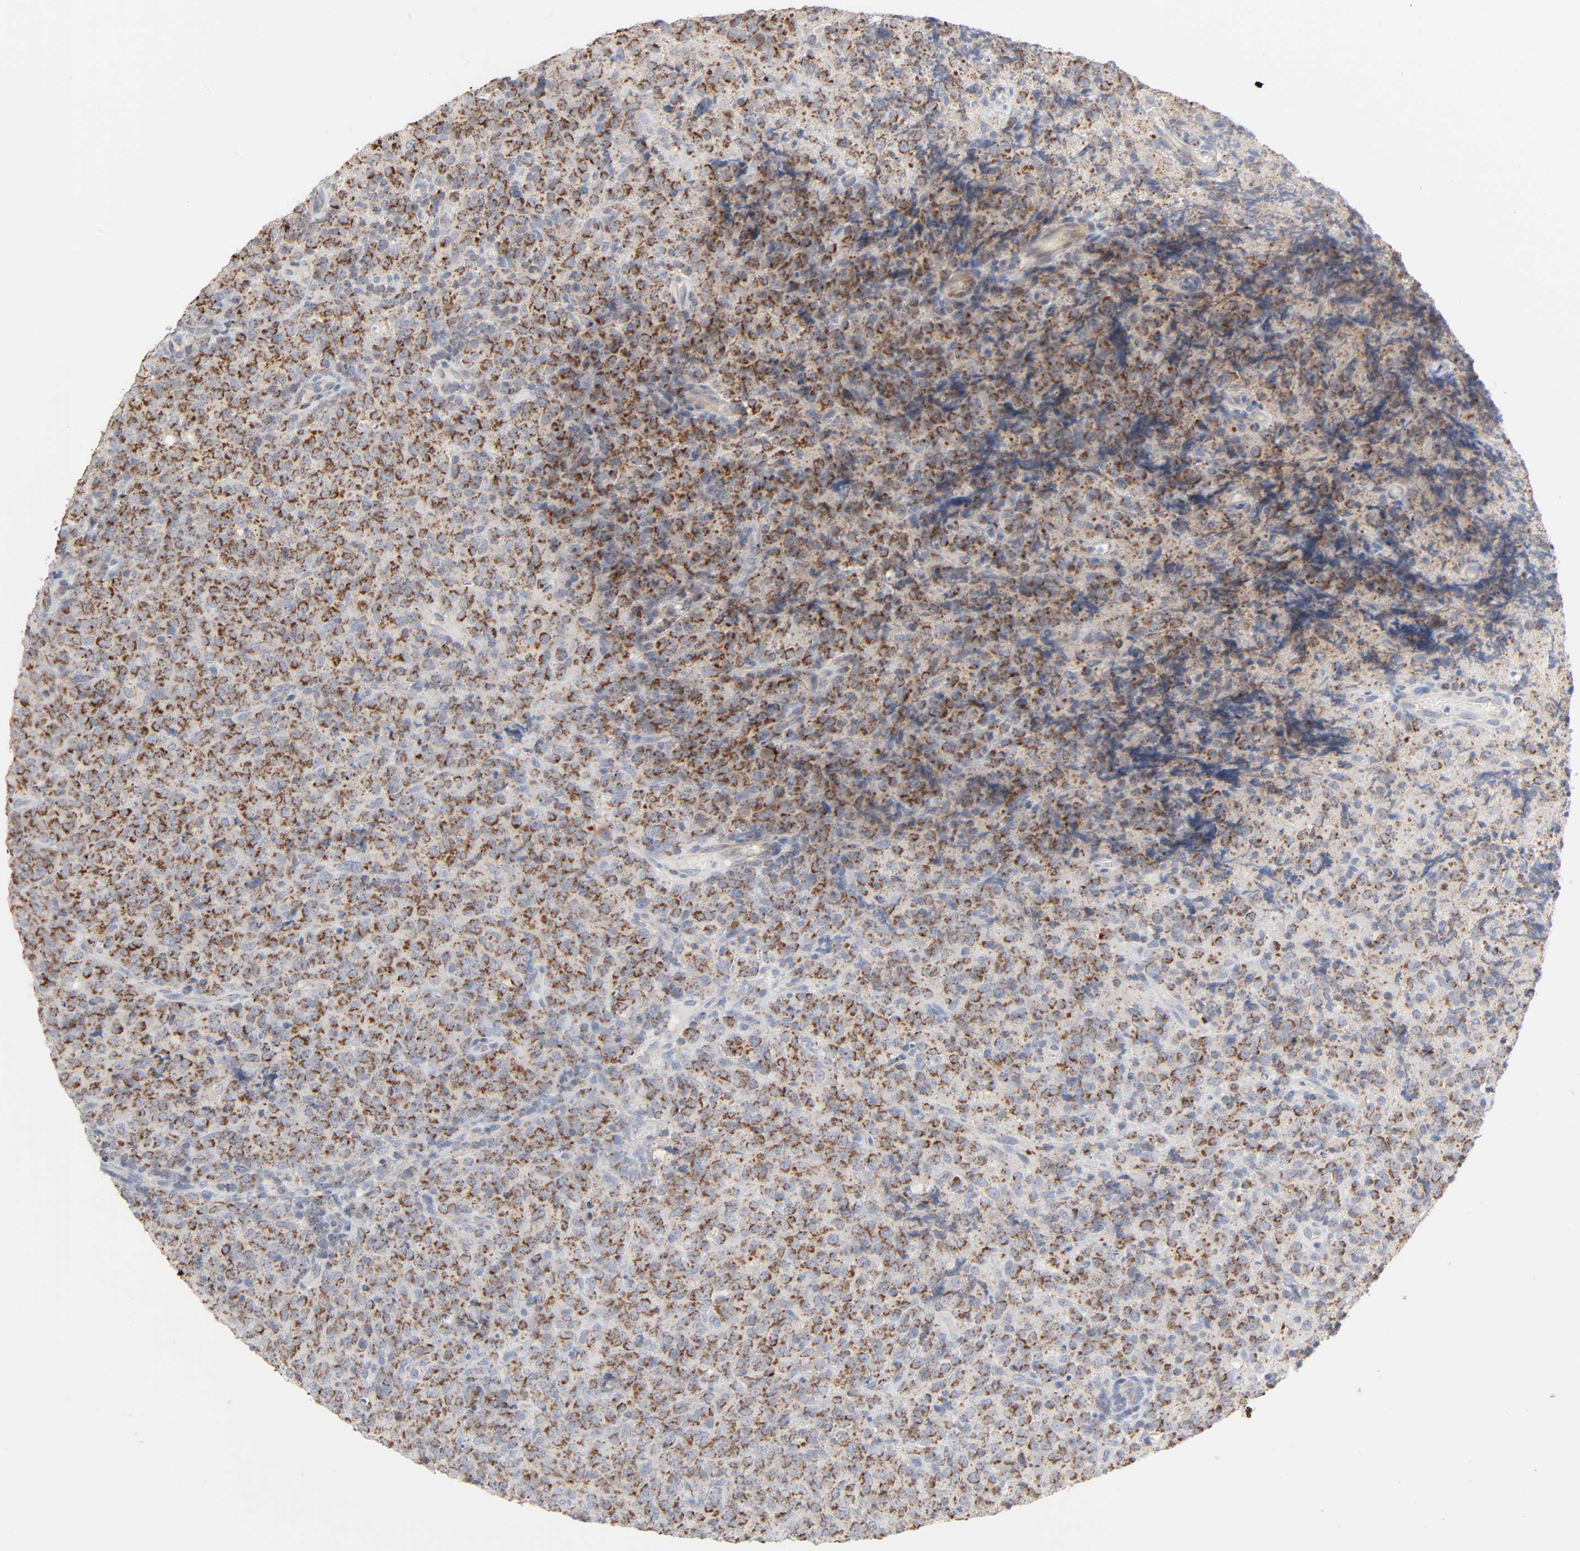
{"staining": {"intensity": "strong", "quantity": ">75%", "location": "cytoplasmic/membranous"}, "tissue": "lymphoma", "cell_type": "Tumor cells", "image_type": "cancer", "snomed": [{"axis": "morphology", "description": "Malignant lymphoma, non-Hodgkin's type, High grade"}, {"axis": "topography", "description": "Tonsil"}], "caption": "This histopathology image exhibits lymphoma stained with immunohistochemistry (IHC) to label a protein in brown. The cytoplasmic/membranous of tumor cells show strong positivity for the protein. Nuclei are counter-stained blue.", "gene": "SYT16", "patient": {"sex": "female", "age": 36}}